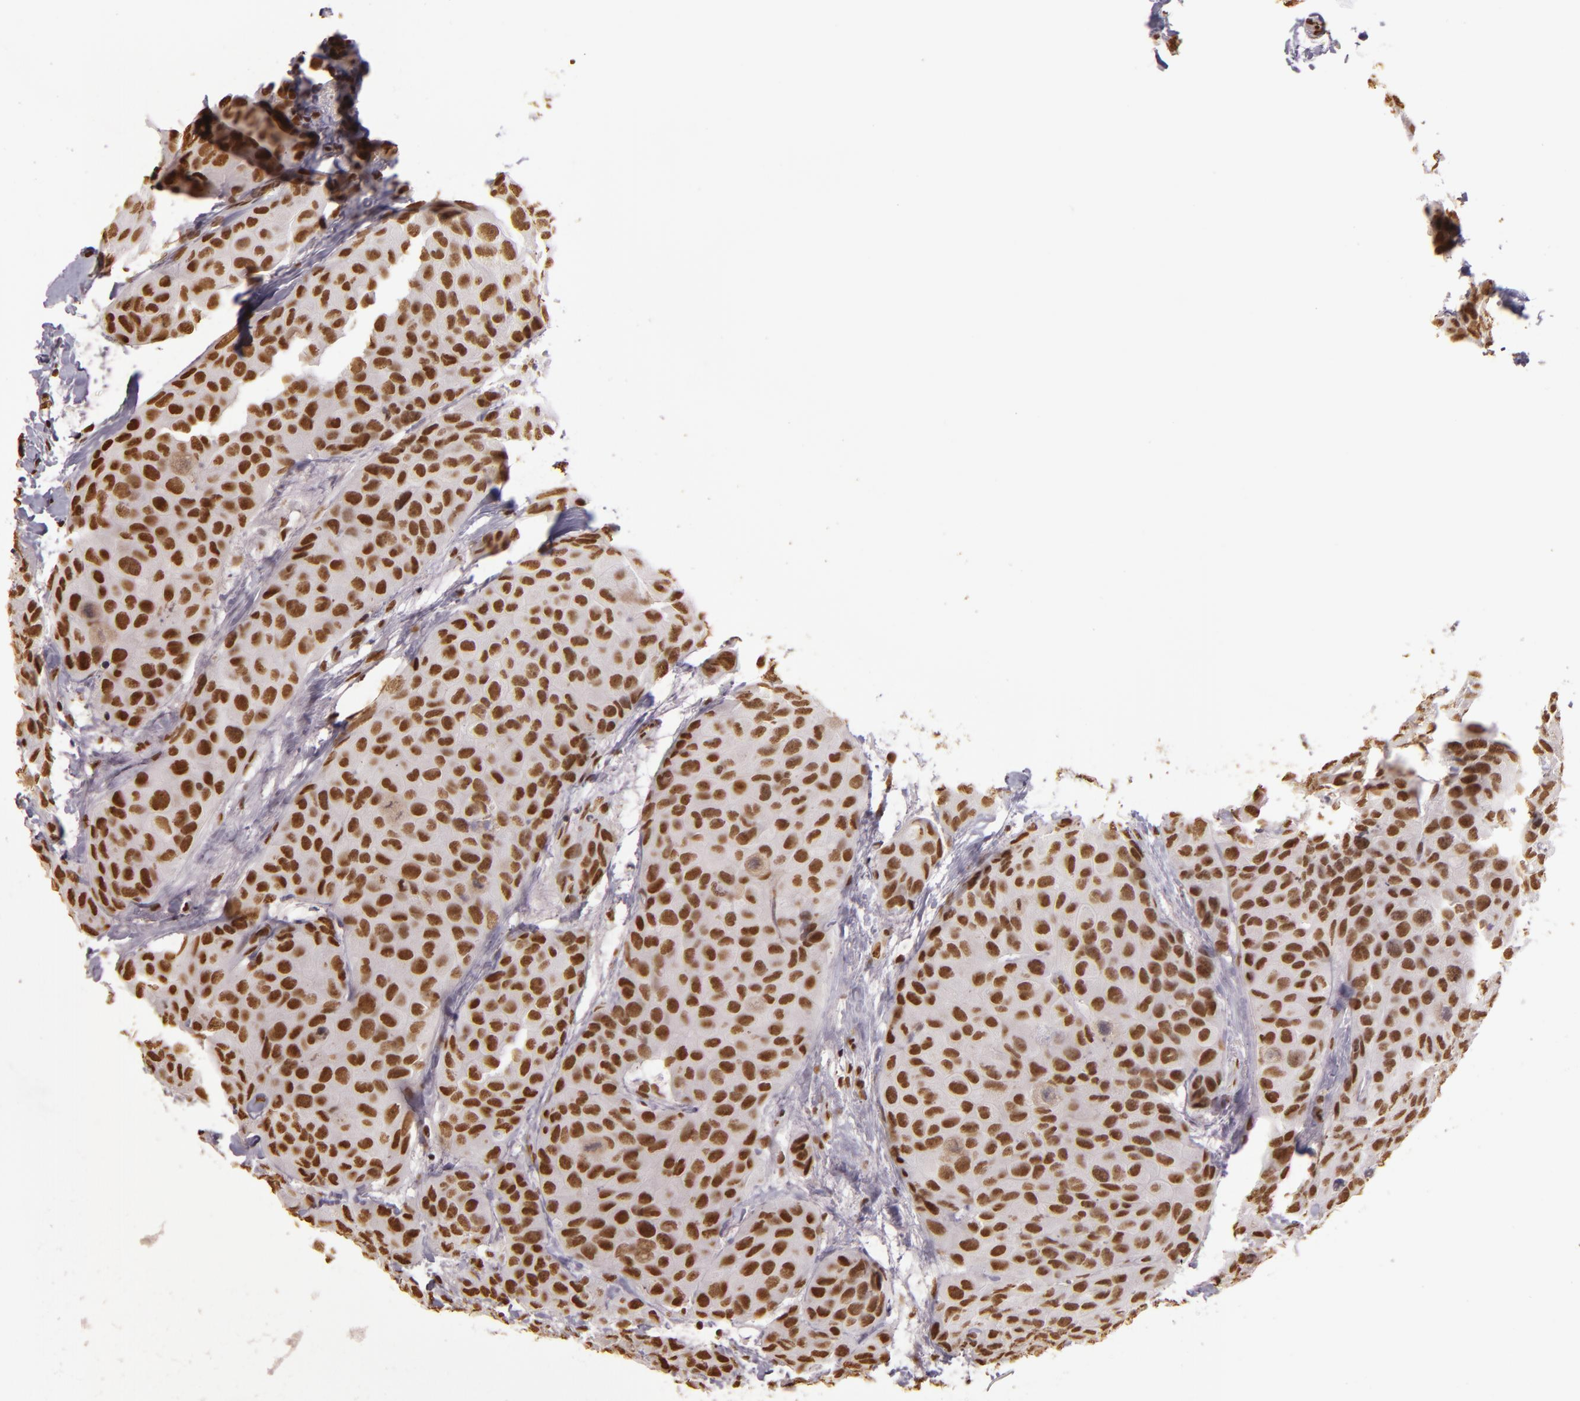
{"staining": {"intensity": "strong", "quantity": ">75%", "location": "nuclear"}, "tissue": "breast cancer", "cell_type": "Tumor cells", "image_type": "cancer", "snomed": [{"axis": "morphology", "description": "Duct carcinoma"}, {"axis": "topography", "description": "Breast"}], "caption": "An IHC histopathology image of tumor tissue is shown. Protein staining in brown shows strong nuclear positivity in intraductal carcinoma (breast) within tumor cells.", "gene": "PAPOLA", "patient": {"sex": "female", "age": 68}}